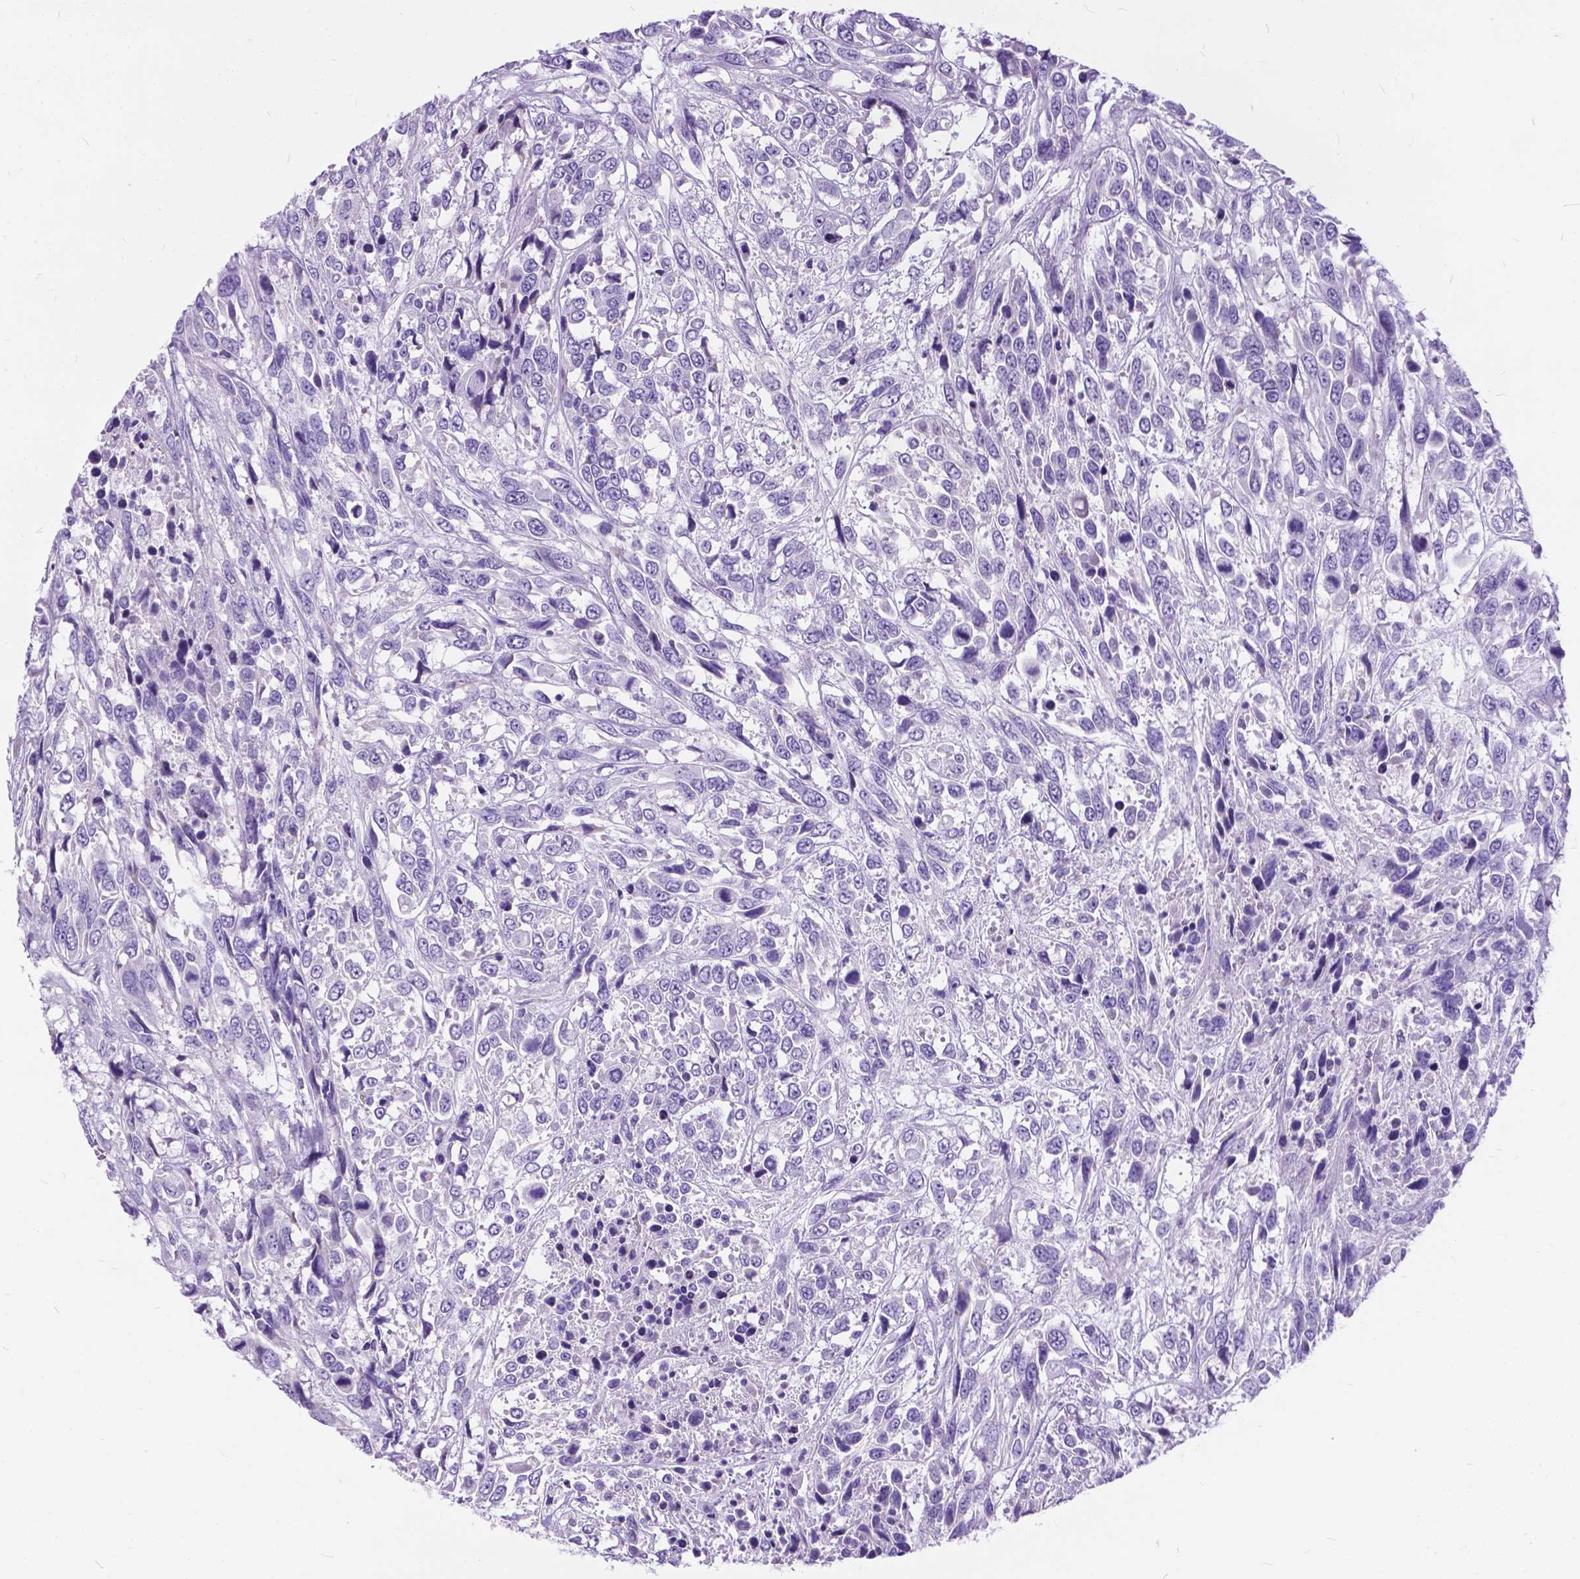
{"staining": {"intensity": "negative", "quantity": "none", "location": "none"}, "tissue": "urothelial cancer", "cell_type": "Tumor cells", "image_type": "cancer", "snomed": [{"axis": "morphology", "description": "Urothelial carcinoma, High grade"}, {"axis": "topography", "description": "Urinary bladder"}], "caption": "This is a photomicrograph of immunohistochemistry staining of urothelial cancer, which shows no staining in tumor cells. The staining is performed using DAB (3,3'-diaminobenzidine) brown chromogen with nuclei counter-stained in using hematoxylin.", "gene": "BSND", "patient": {"sex": "female", "age": 70}}